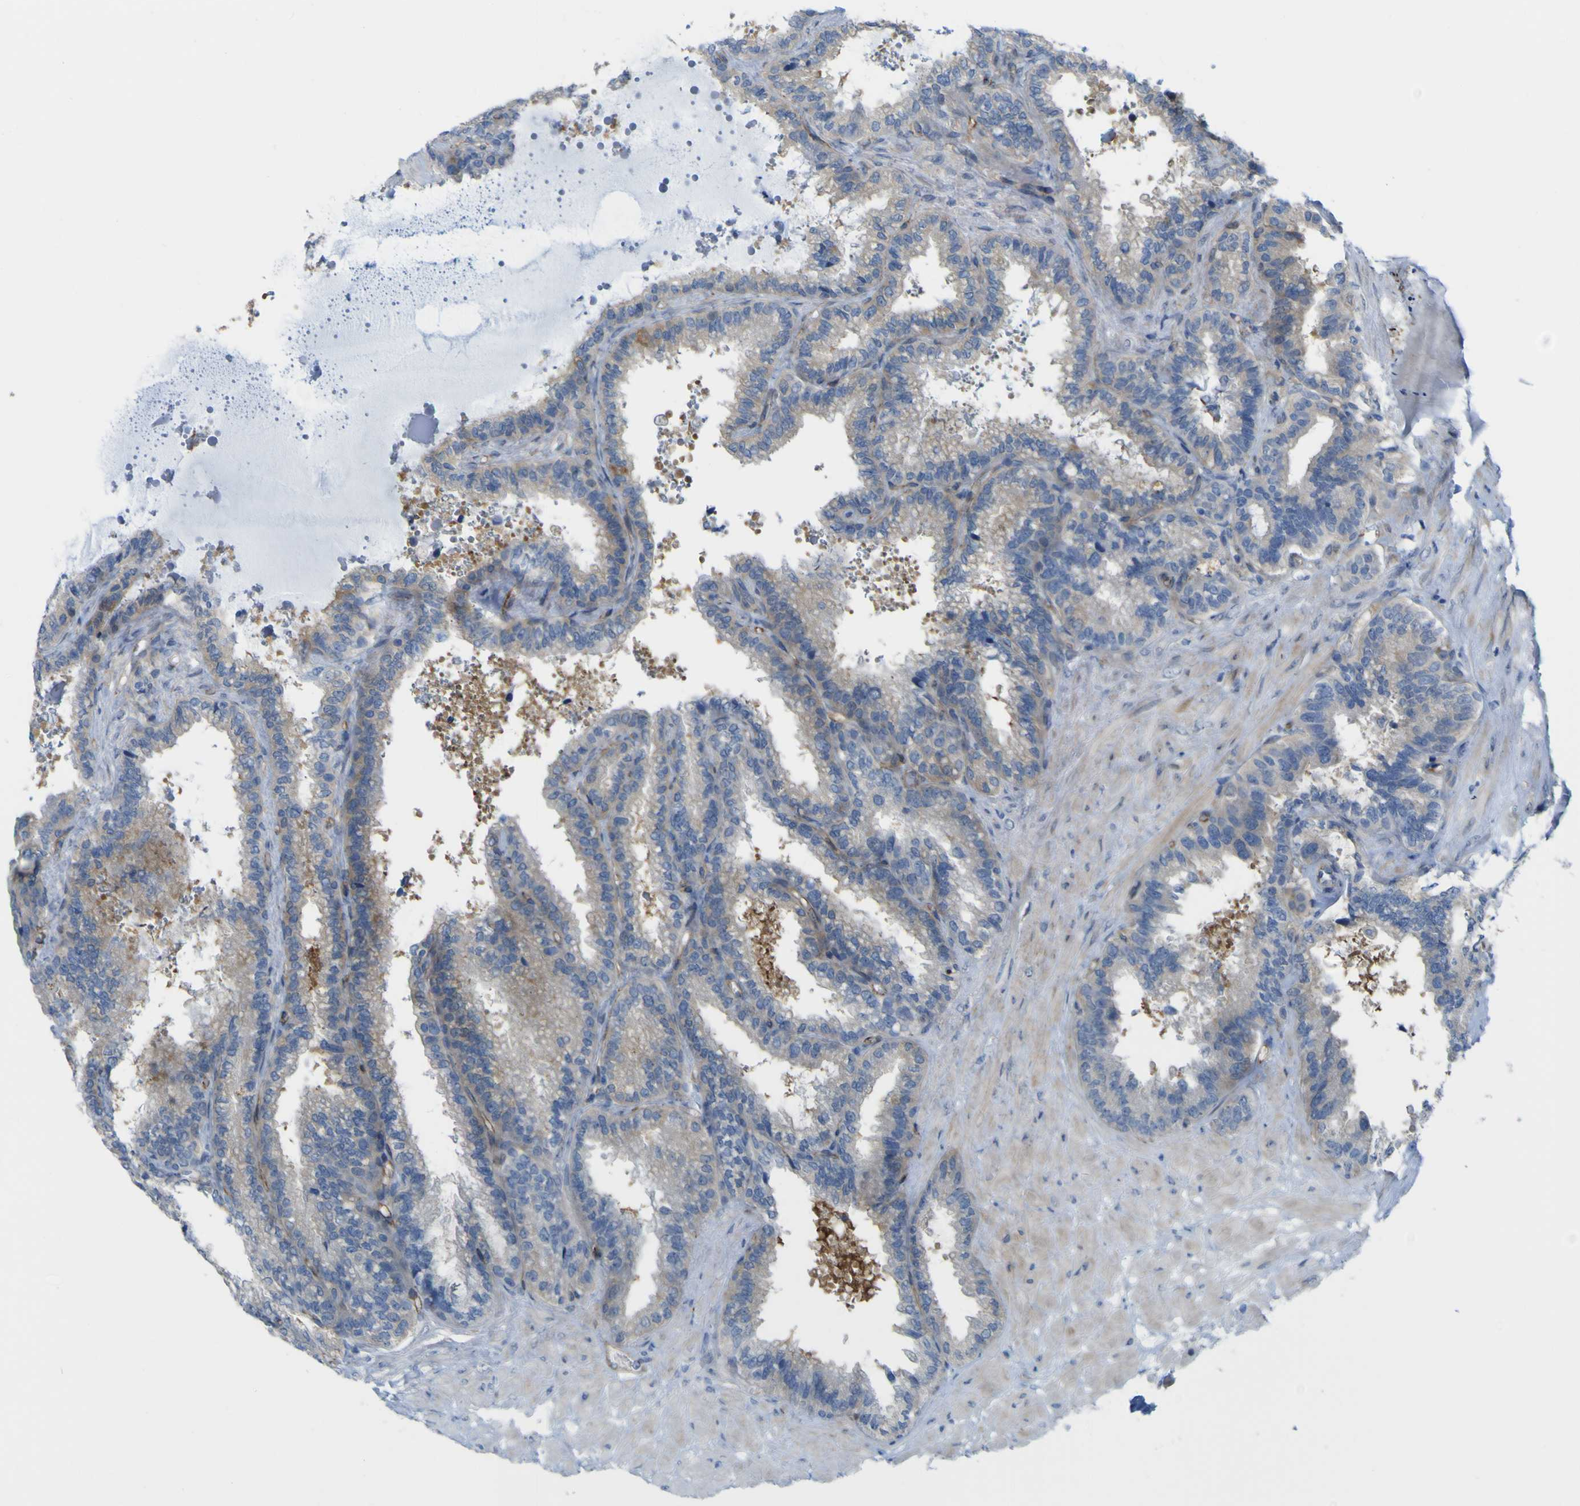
{"staining": {"intensity": "weak", "quantity": "25%-75%", "location": "cytoplasmic/membranous"}, "tissue": "seminal vesicle", "cell_type": "Glandular cells", "image_type": "normal", "snomed": [{"axis": "morphology", "description": "Normal tissue, NOS"}, {"axis": "topography", "description": "Seminal veicle"}], "caption": "Immunohistochemical staining of normal human seminal vesicle displays weak cytoplasmic/membranous protein expression in approximately 25%-75% of glandular cells. (DAB (3,3'-diaminobenzidine) IHC, brown staining for protein, blue staining for nuclei).", "gene": "JPH1", "patient": {"sex": "male", "age": 46}}